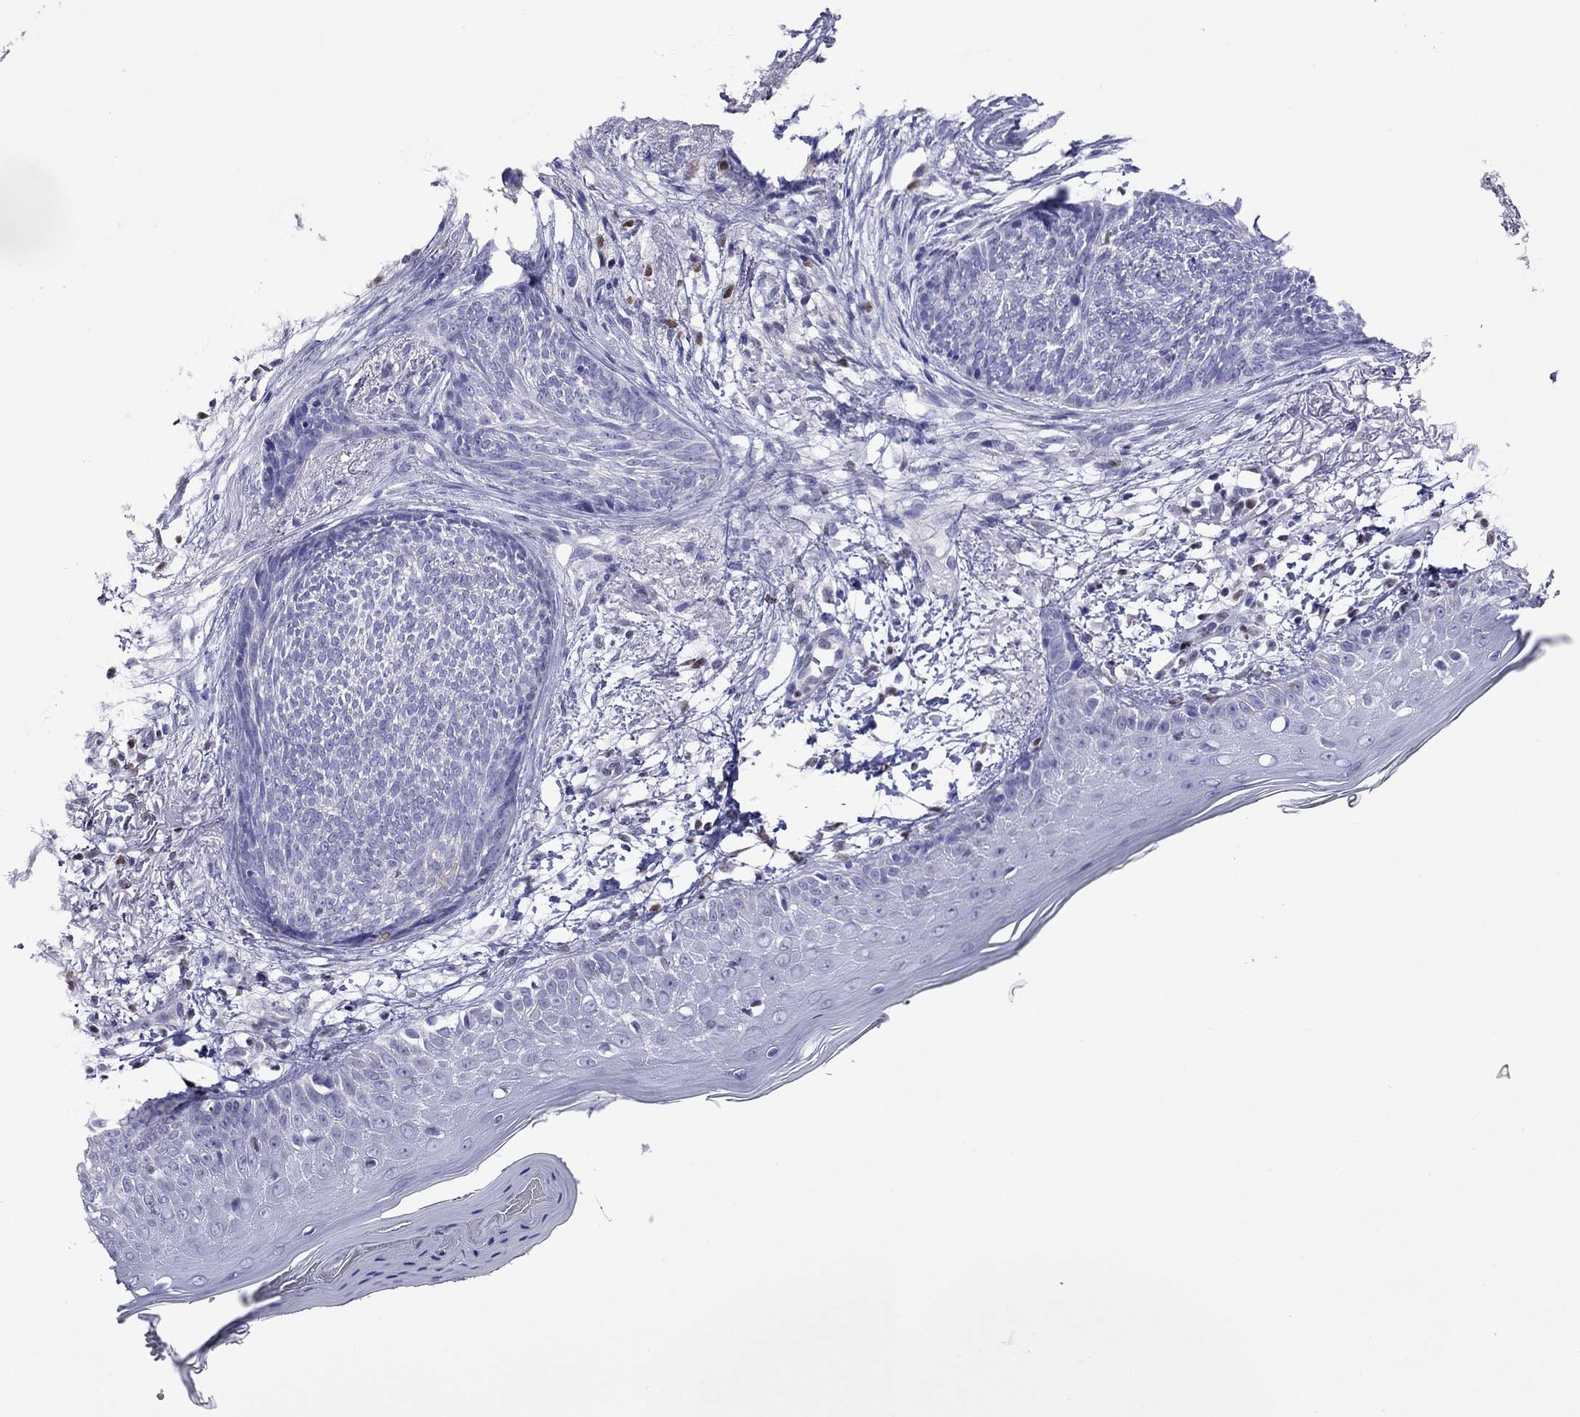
{"staining": {"intensity": "negative", "quantity": "none", "location": "none"}, "tissue": "skin cancer", "cell_type": "Tumor cells", "image_type": "cancer", "snomed": [{"axis": "morphology", "description": "Normal tissue, NOS"}, {"axis": "morphology", "description": "Basal cell carcinoma"}, {"axis": "topography", "description": "Skin"}], "caption": "Immunohistochemistry of skin basal cell carcinoma demonstrates no staining in tumor cells.", "gene": "MPZ", "patient": {"sex": "male", "age": 84}}